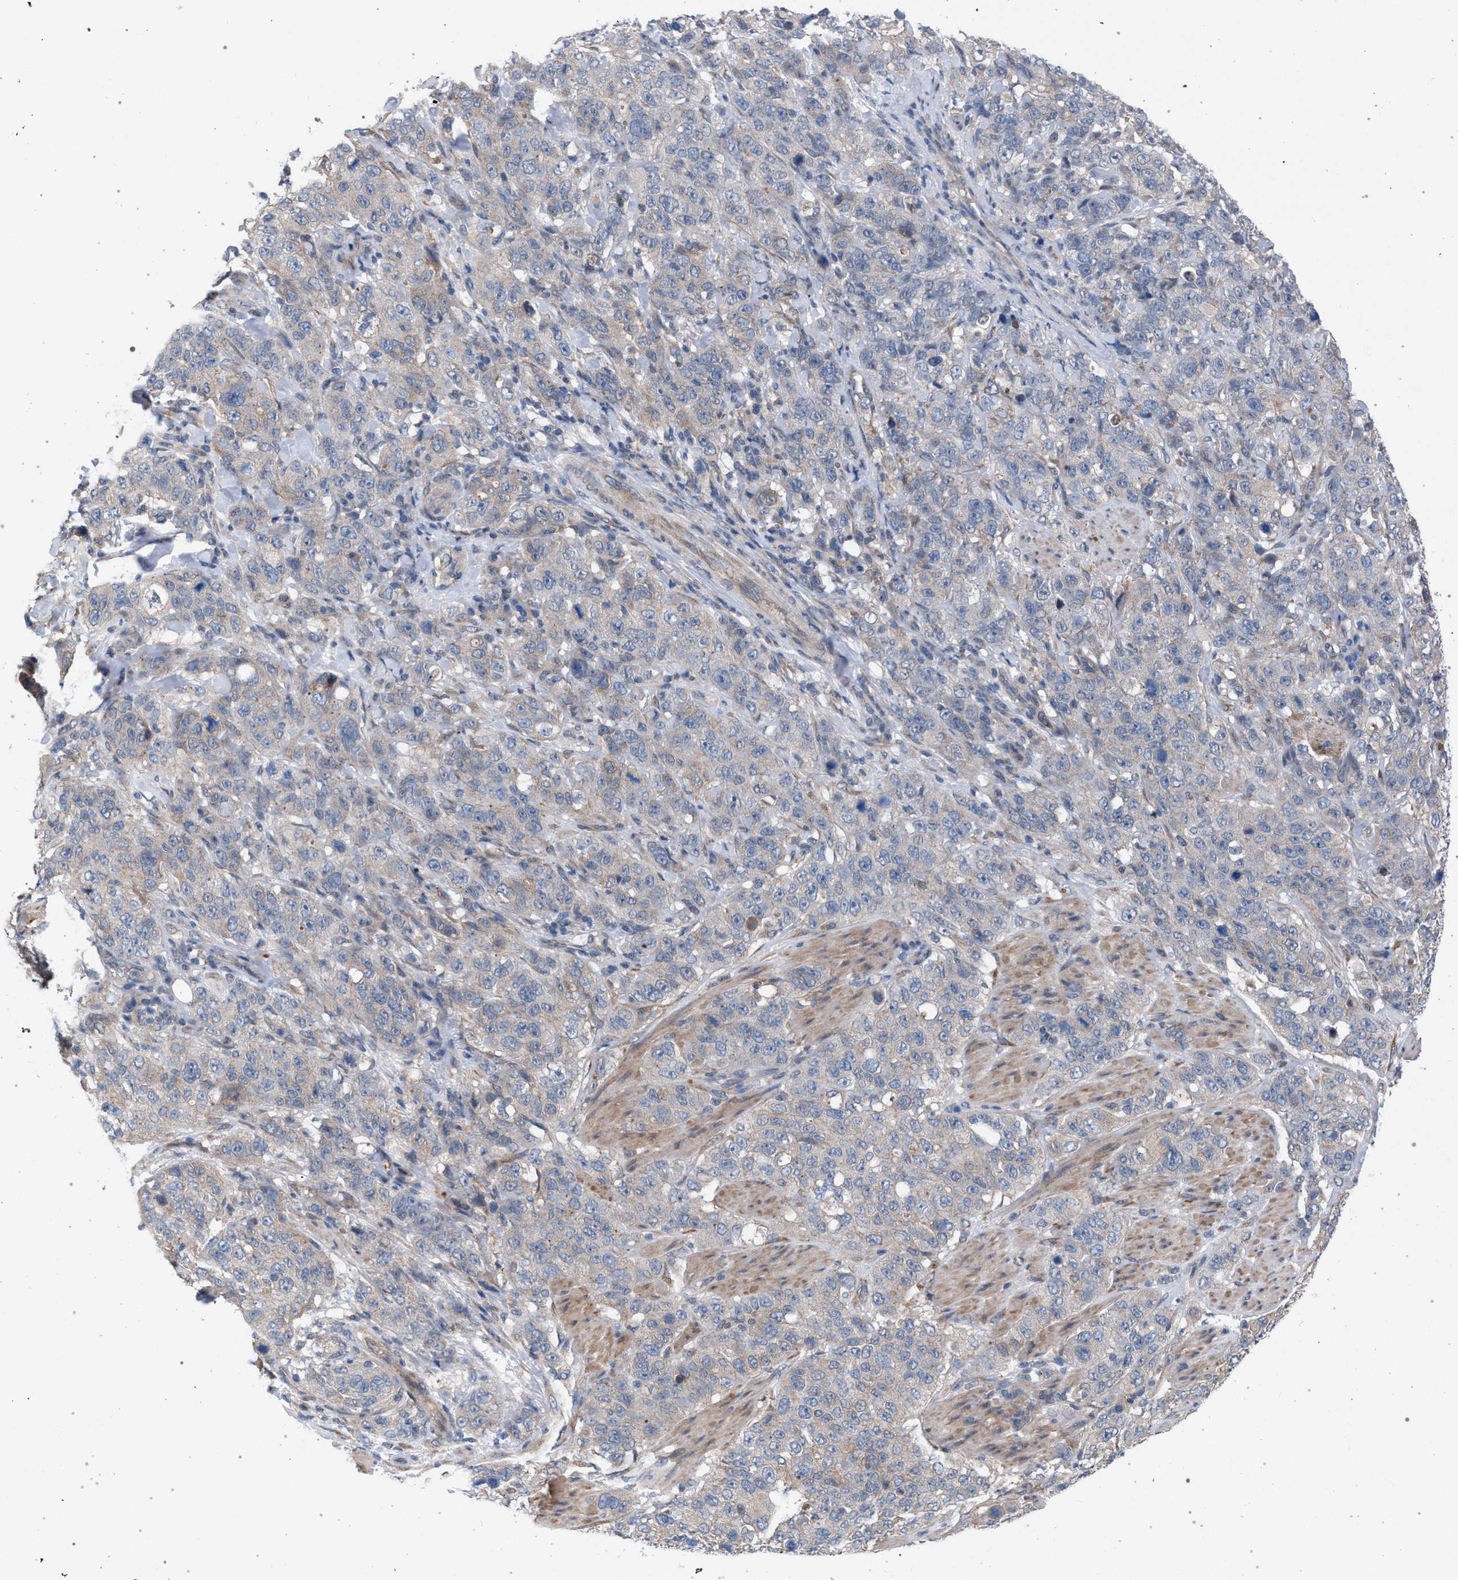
{"staining": {"intensity": "negative", "quantity": "none", "location": "none"}, "tissue": "stomach cancer", "cell_type": "Tumor cells", "image_type": "cancer", "snomed": [{"axis": "morphology", "description": "Adenocarcinoma, NOS"}, {"axis": "topography", "description": "Stomach"}], "caption": "Image shows no significant protein staining in tumor cells of stomach cancer.", "gene": "ARPC5L", "patient": {"sex": "male", "age": 48}}